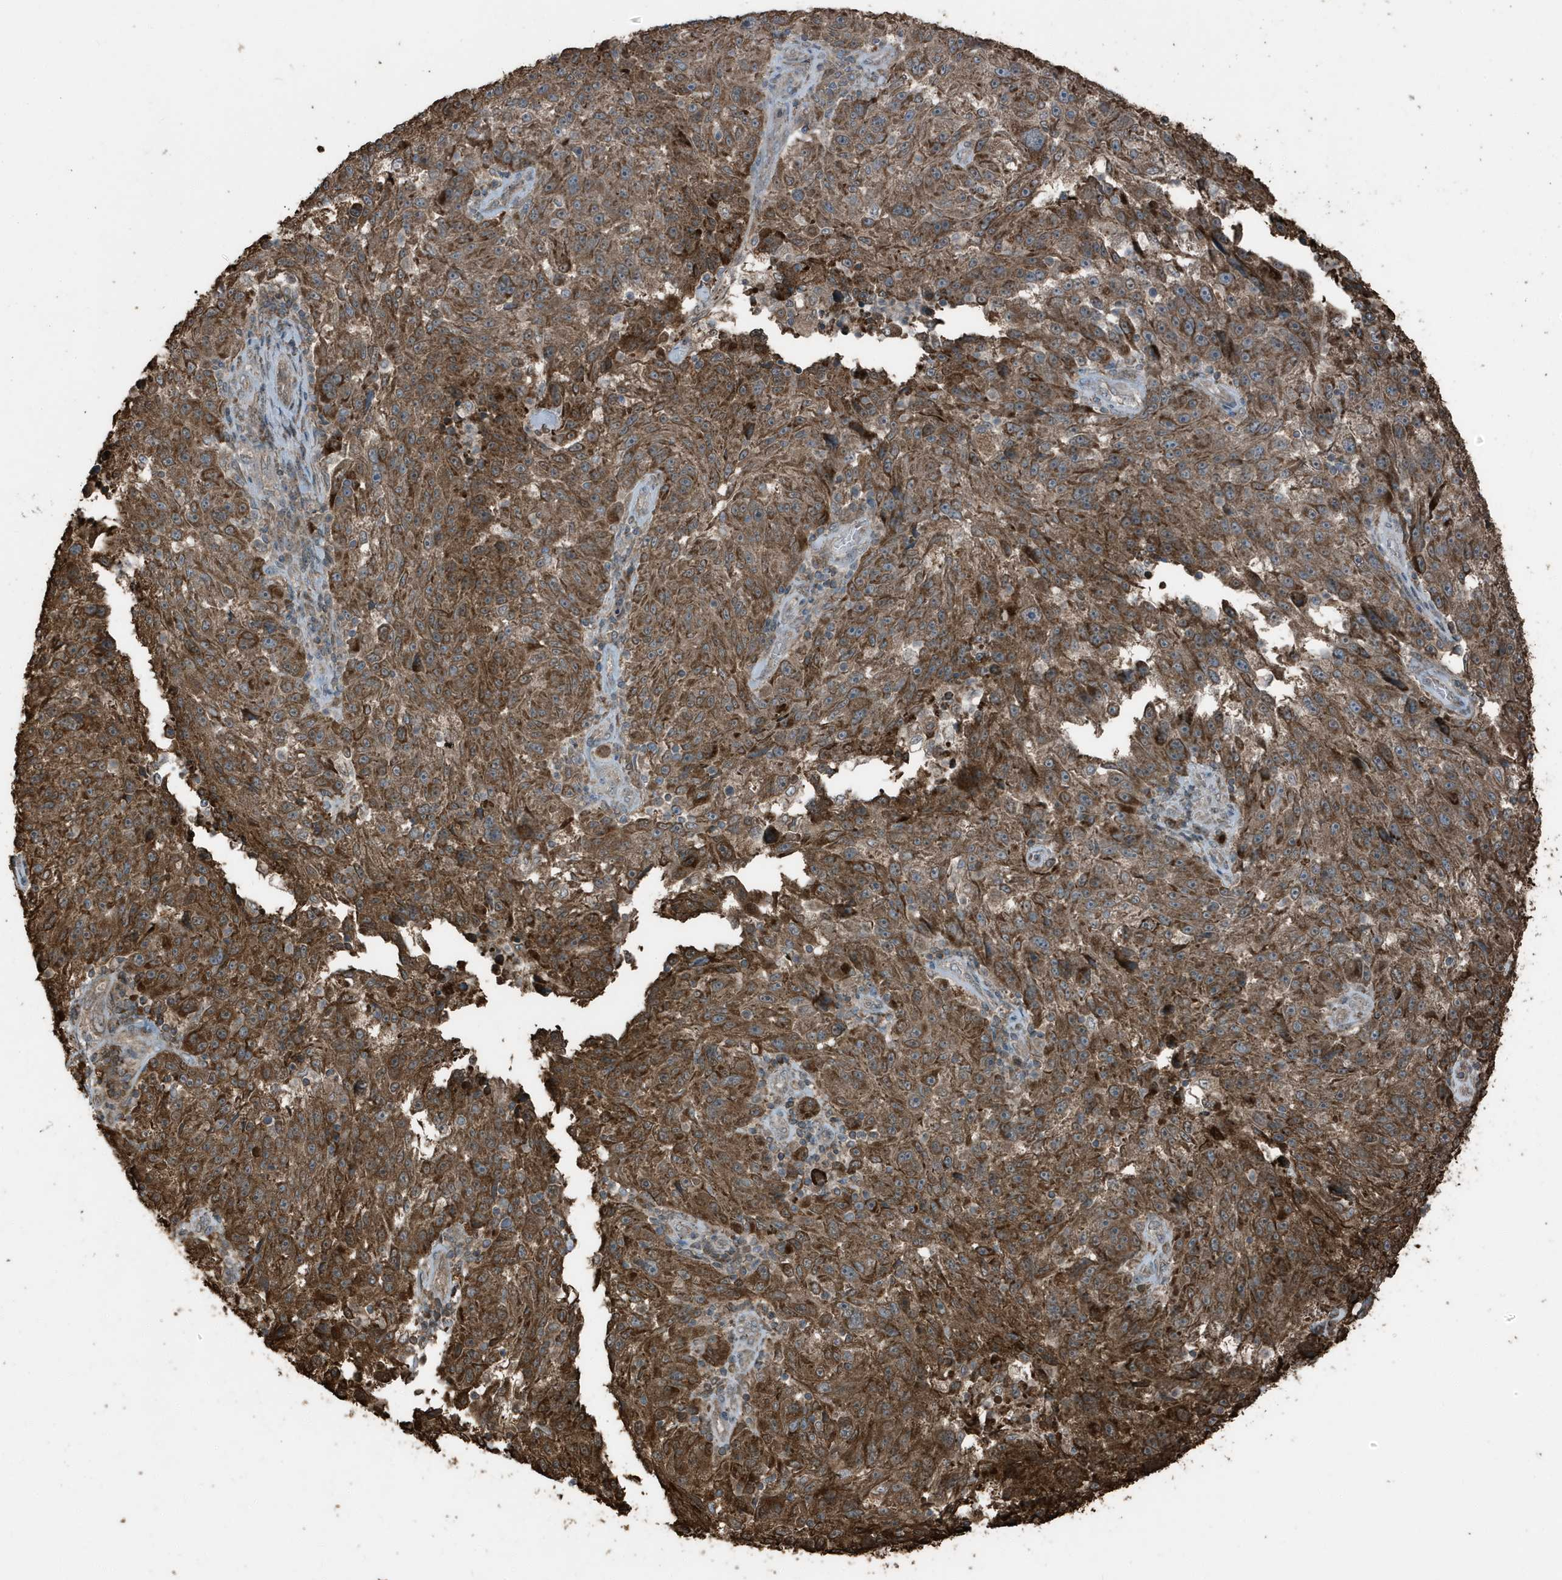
{"staining": {"intensity": "strong", "quantity": ">75%", "location": "cytoplasmic/membranous"}, "tissue": "melanoma", "cell_type": "Tumor cells", "image_type": "cancer", "snomed": [{"axis": "morphology", "description": "Malignant melanoma, NOS"}, {"axis": "topography", "description": "Skin"}], "caption": "The photomicrograph demonstrates immunohistochemical staining of melanoma. There is strong cytoplasmic/membranous positivity is seen in about >75% of tumor cells.", "gene": "AZI2", "patient": {"sex": "male", "age": 53}}